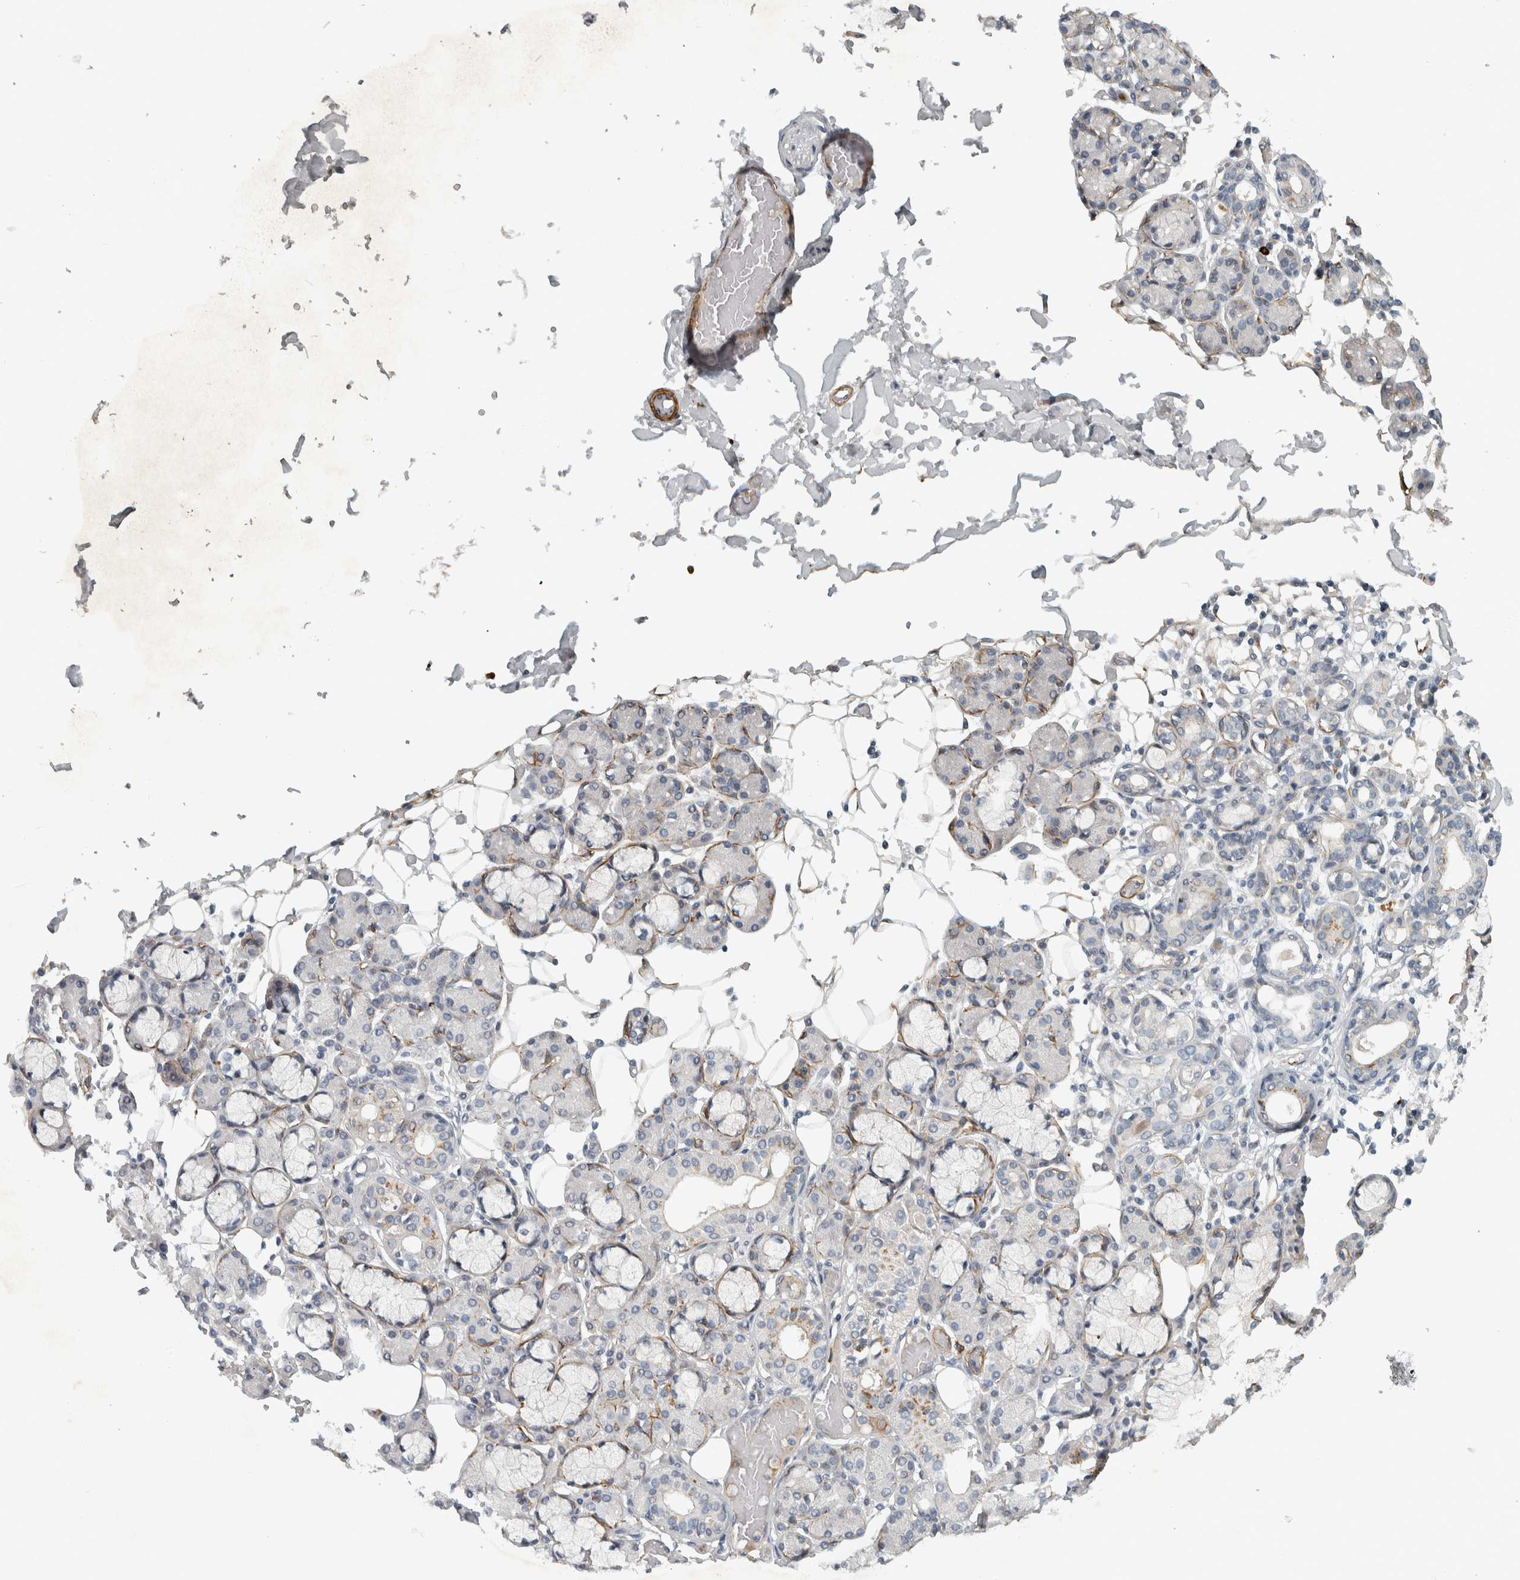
{"staining": {"intensity": "moderate", "quantity": "<25%", "location": "cytoplasmic/membranous"}, "tissue": "salivary gland", "cell_type": "Glandular cells", "image_type": "normal", "snomed": [{"axis": "morphology", "description": "Normal tissue, NOS"}, {"axis": "topography", "description": "Salivary gland"}], "caption": "Glandular cells reveal moderate cytoplasmic/membranous expression in approximately <25% of cells in unremarkable salivary gland.", "gene": "LBHD1", "patient": {"sex": "male", "age": 63}}